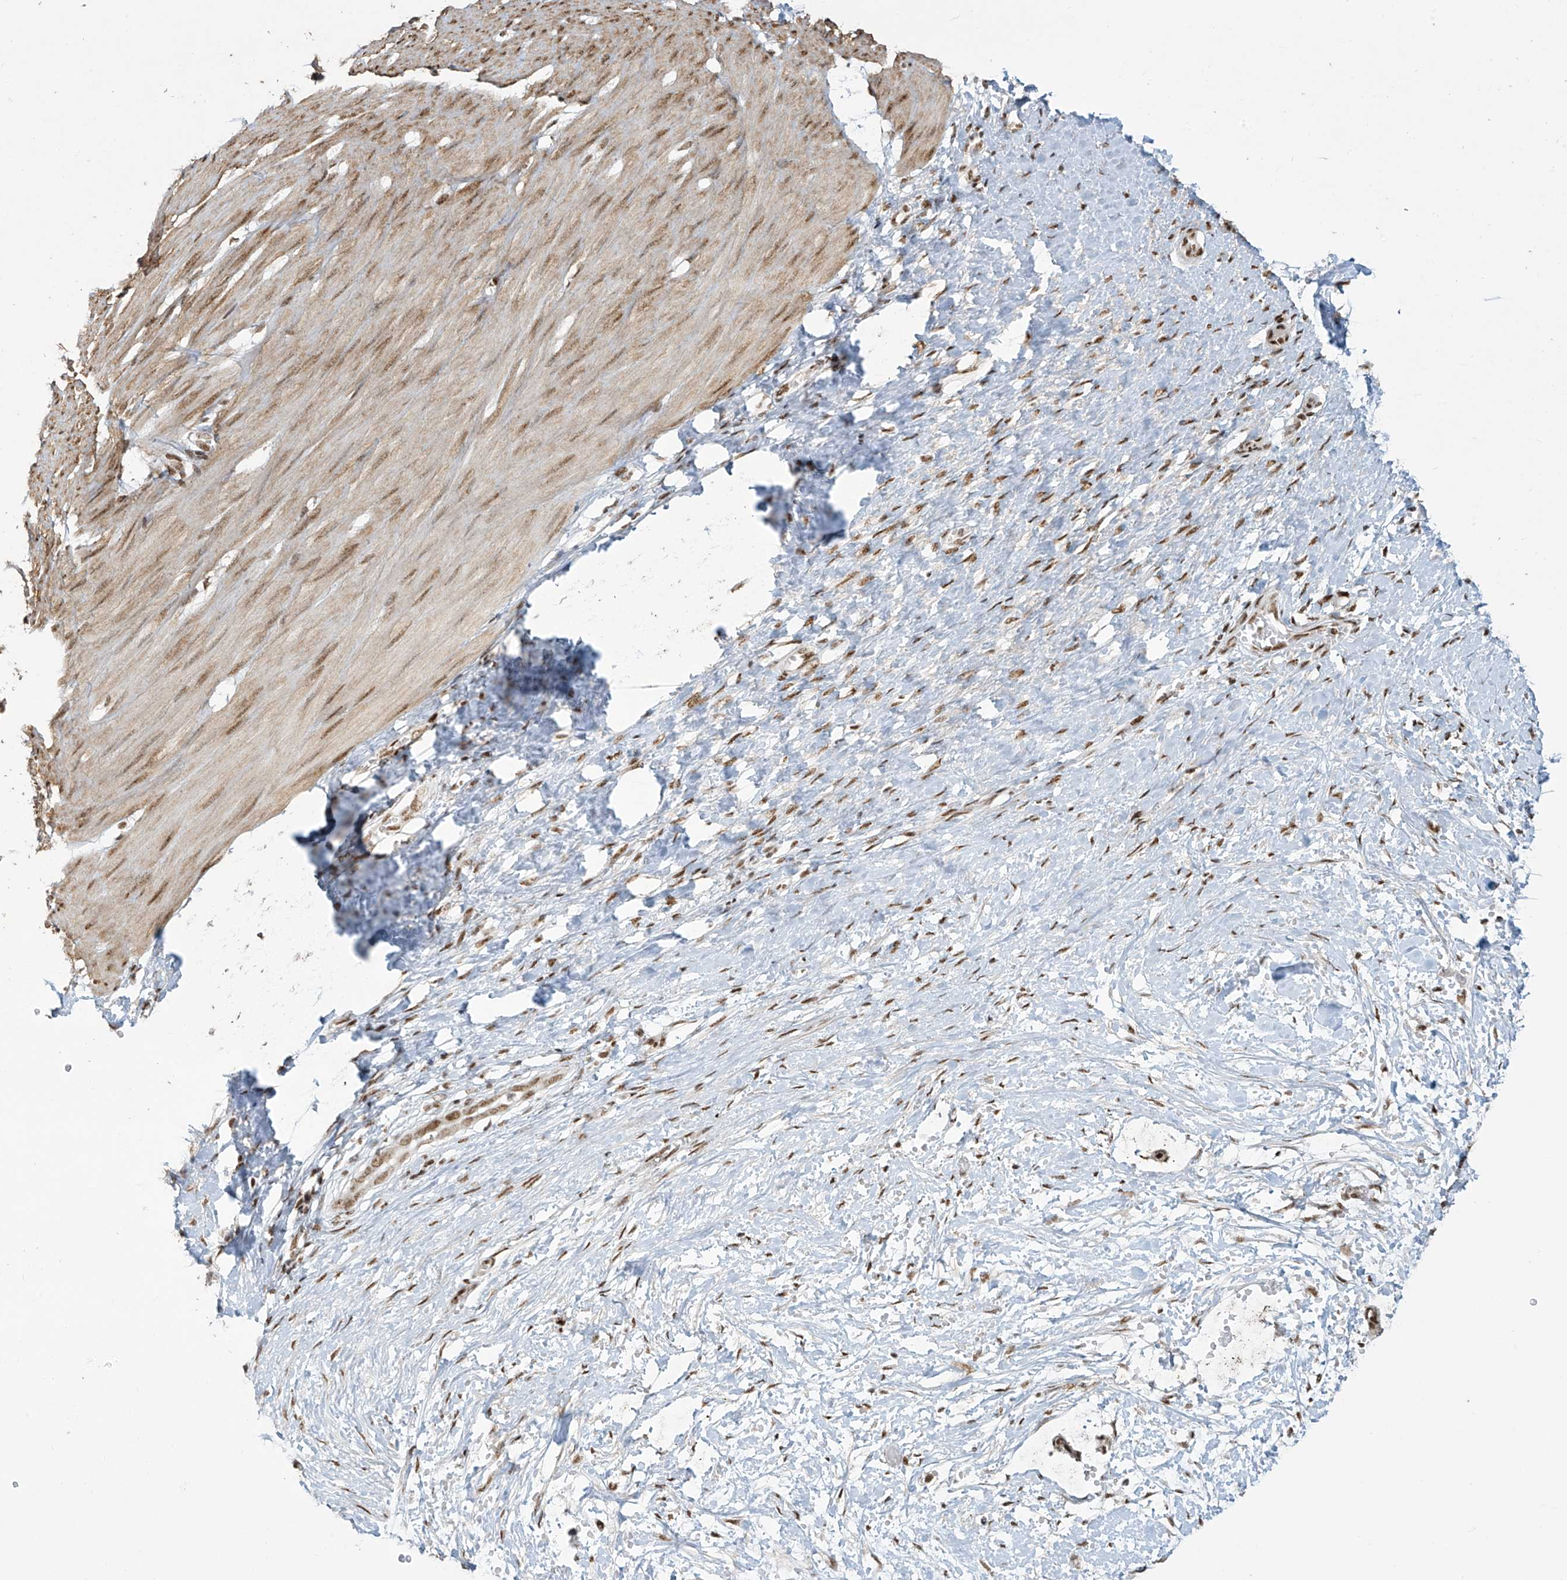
{"staining": {"intensity": "moderate", "quantity": ">75%", "location": "cytoplasmic/membranous,nuclear"}, "tissue": "smooth muscle", "cell_type": "Smooth muscle cells", "image_type": "normal", "snomed": [{"axis": "morphology", "description": "Normal tissue, NOS"}, {"axis": "morphology", "description": "Adenocarcinoma, NOS"}, {"axis": "topography", "description": "Colon"}, {"axis": "topography", "description": "Peripheral nerve tissue"}], "caption": "Immunohistochemical staining of unremarkable human smooth muscle reveals >75% levels of moderate cytoplasmic/membranous,nuclear protein staining in approximately >75% of smooth muscle cells.", "gene": "MS4A6A", "patient": {"sex": "male", "age": 14}}